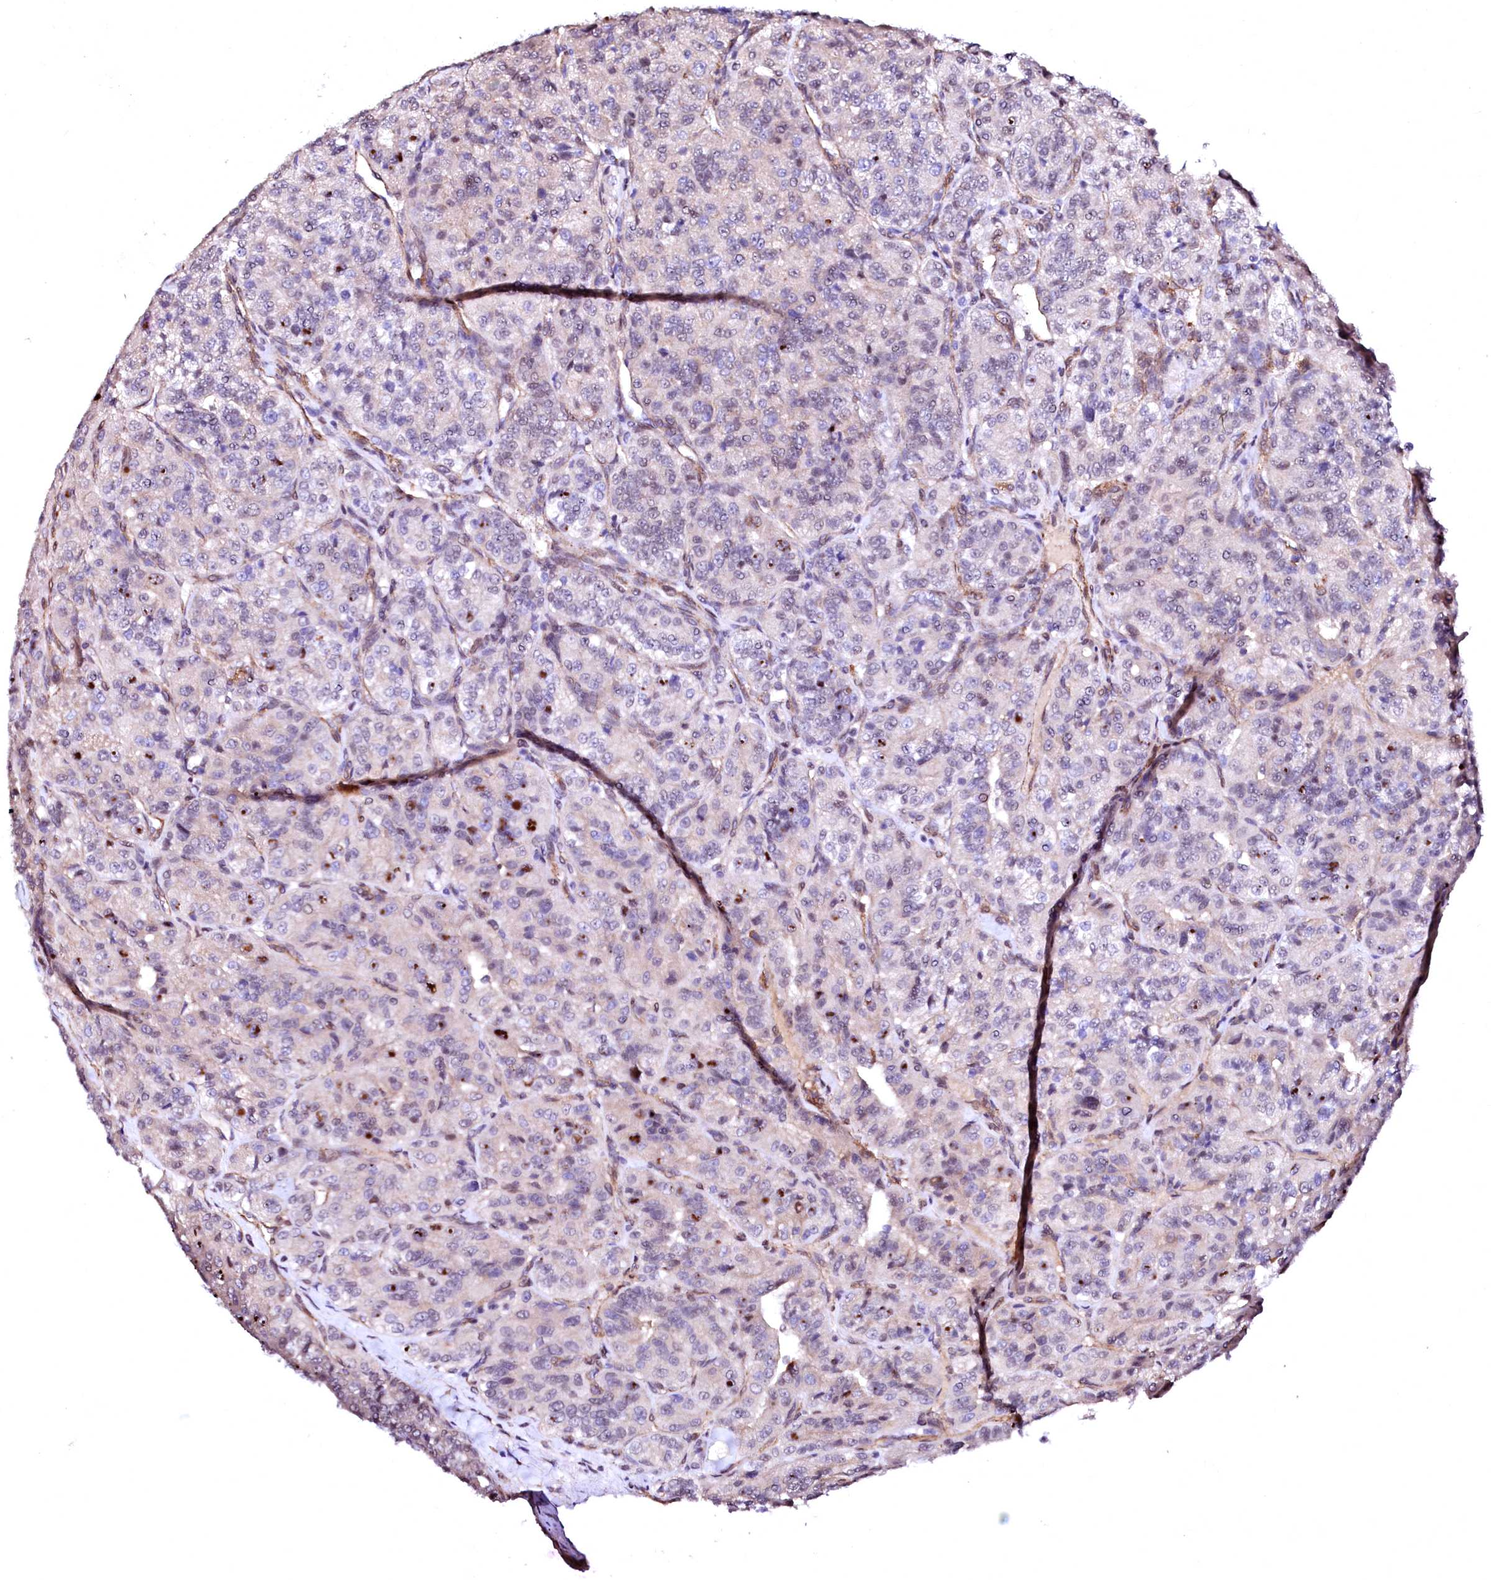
{"staining": {"intensity": "negative", "quantity": "none", "location": "none"}, "tissue": "renal cancer", "cell_type": "Tumor cells", "image_type": "cancer", "snomed": [{"axis": "morphology", "description": "Adenocarcinoma, NOS"}, {"axis": "topography", "description": "Kidney"}], "caption": "Renal cancer (adenocarcinoma) stained for a protein using immunohistochemistry (IHC) demonstrates no positivity tumor cells.", "gene": "GPR176", "patient": {"sex": "female", "age": 63}}